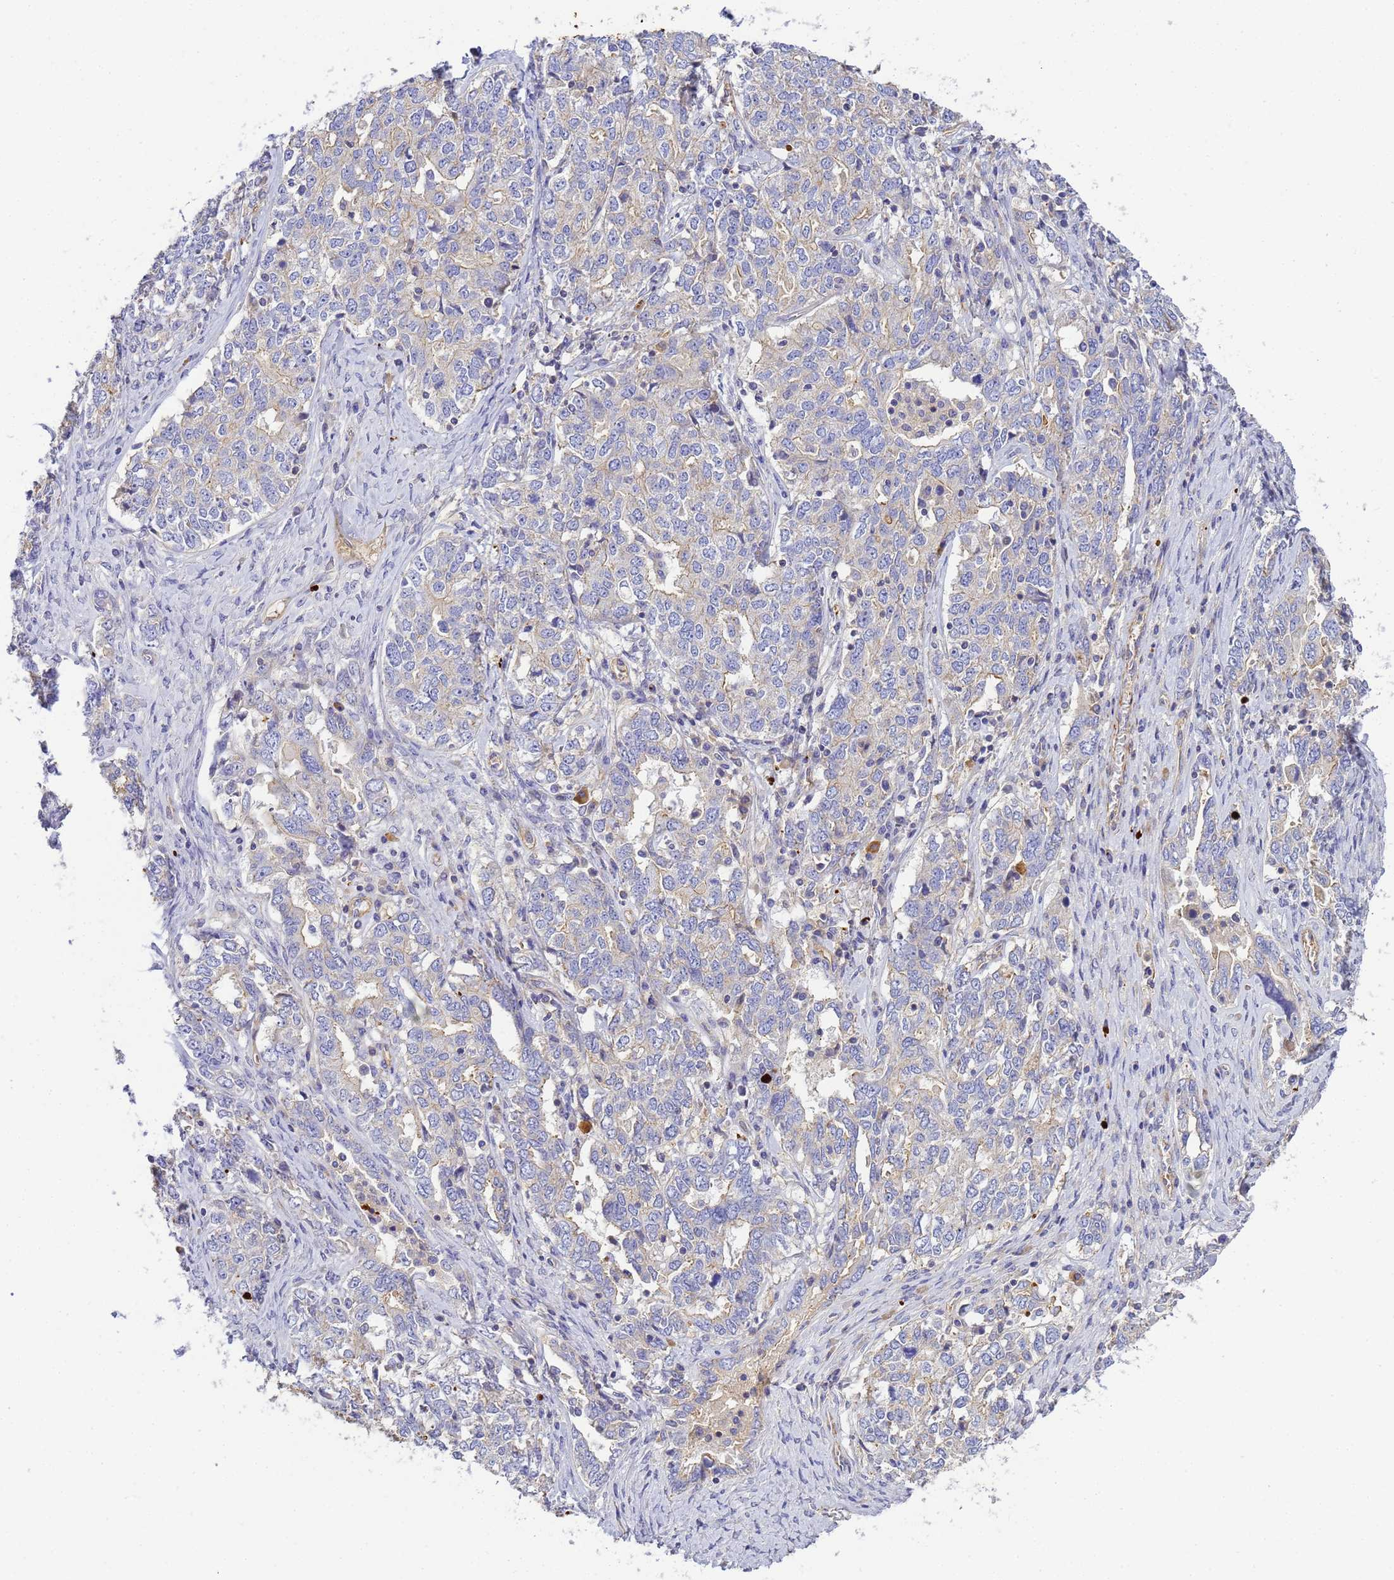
{"staining": {"intensity": "negative", "quantity": "none", "location": "none"}, "tissue": "ovarian cancer", "cell_type": "Tumor cells", "image_type": "cancer", "snomed": [{"axis": "morphology", "description": "Carcinoma, endometroid"}, {"axis": "topography", "description": "Ovary"}], "caption": "Immunohistochemical staining of human ovarian cancer exhibits no significant positivity in tumor cells.", "gene": "MYL12A", "patient": {"sex": "female", "age": 62}}